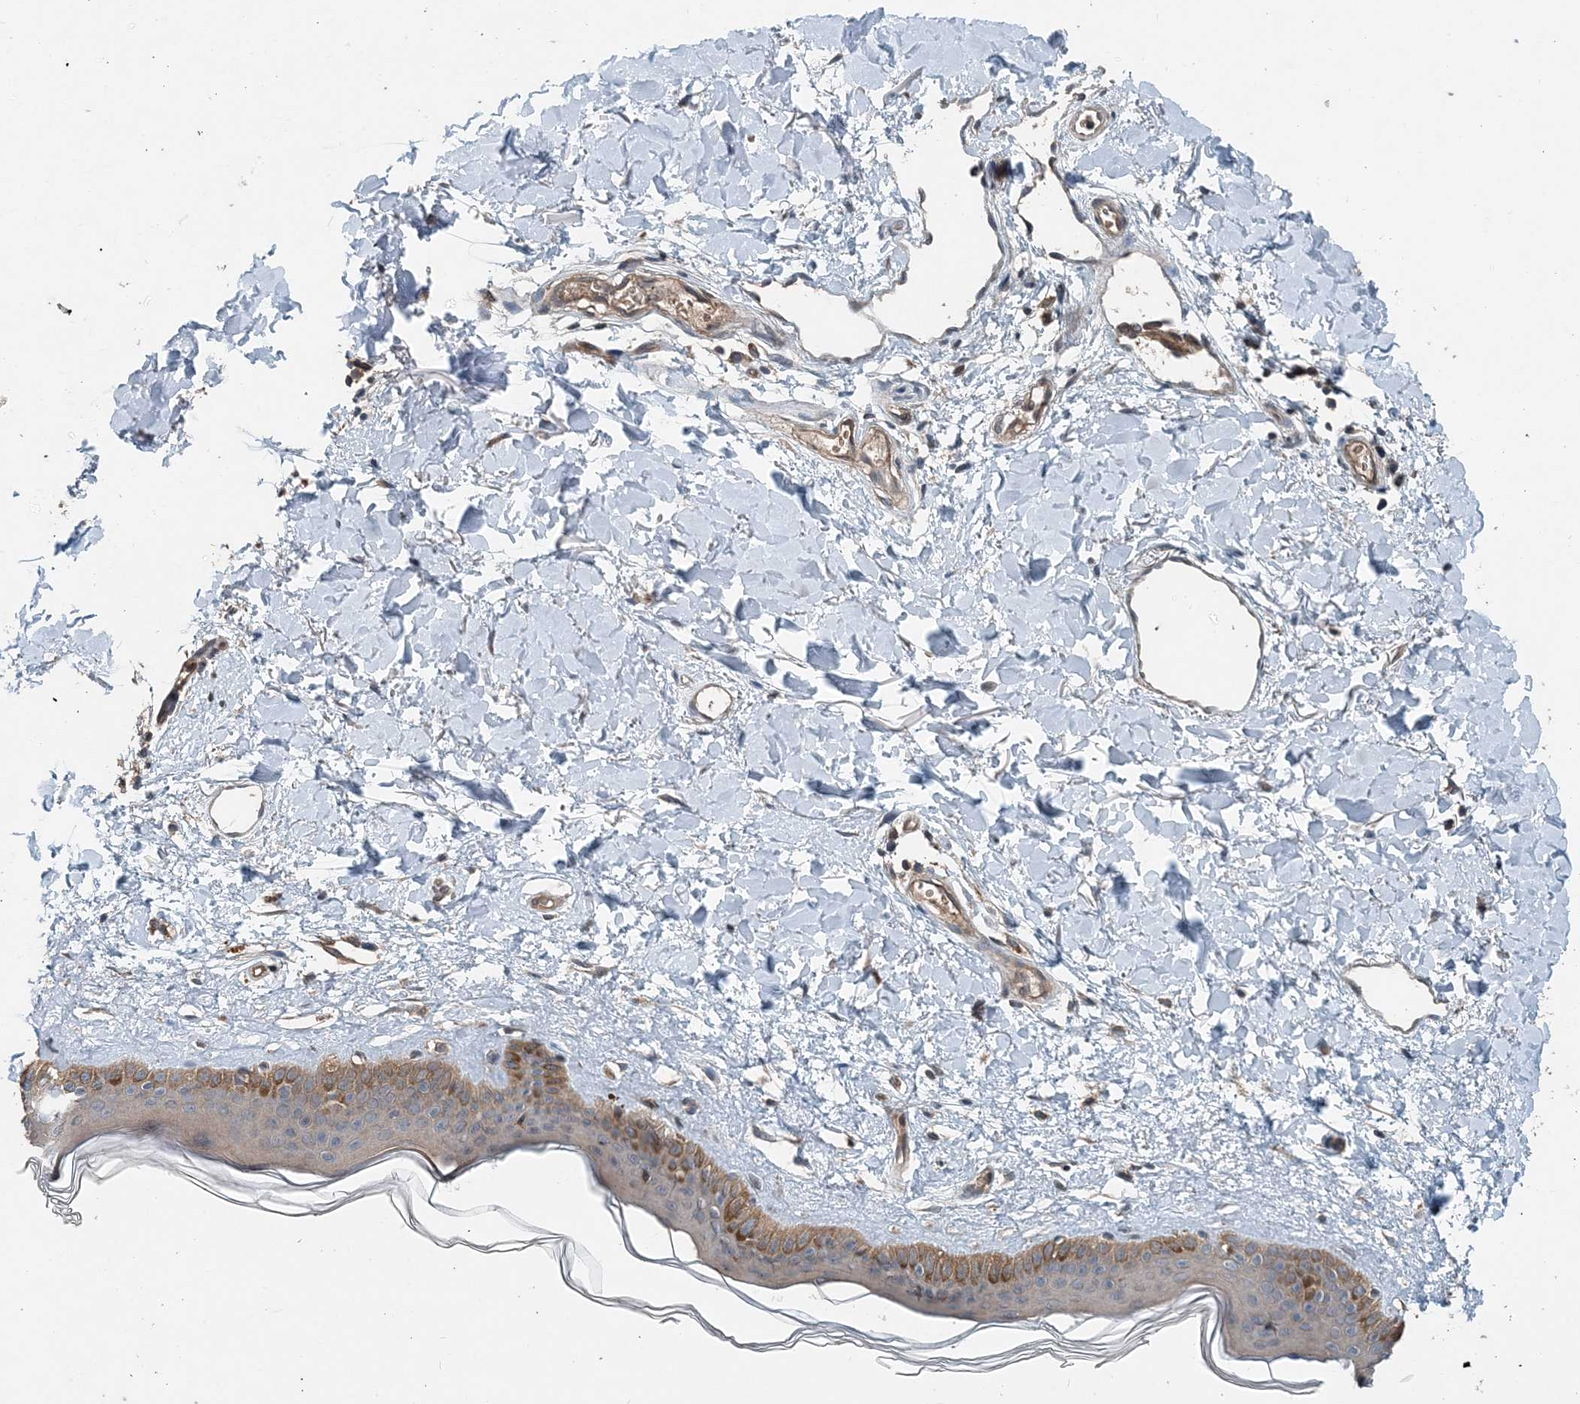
{"staining": {"intensity": "moderate", "quantity": ">75%", "location": "cytoplasmic/membranous"}, "tissue": "skin", "cell_type": "Fibroblasts", "image_type": "normal", "snomed": [{"axis": "morphology", "description": "Normal tissue, NOS"}, {"axis": "topography", "description": "Skin"}], "caption": "This histopathology image shows immunohistochemistry staining of normal skin, with medium moderate cytoplasmic/membranous staining in approximately >75% of fibroblasts.", "gene": "SMPD3", "patient": {"sex": "female", "age": 58}}